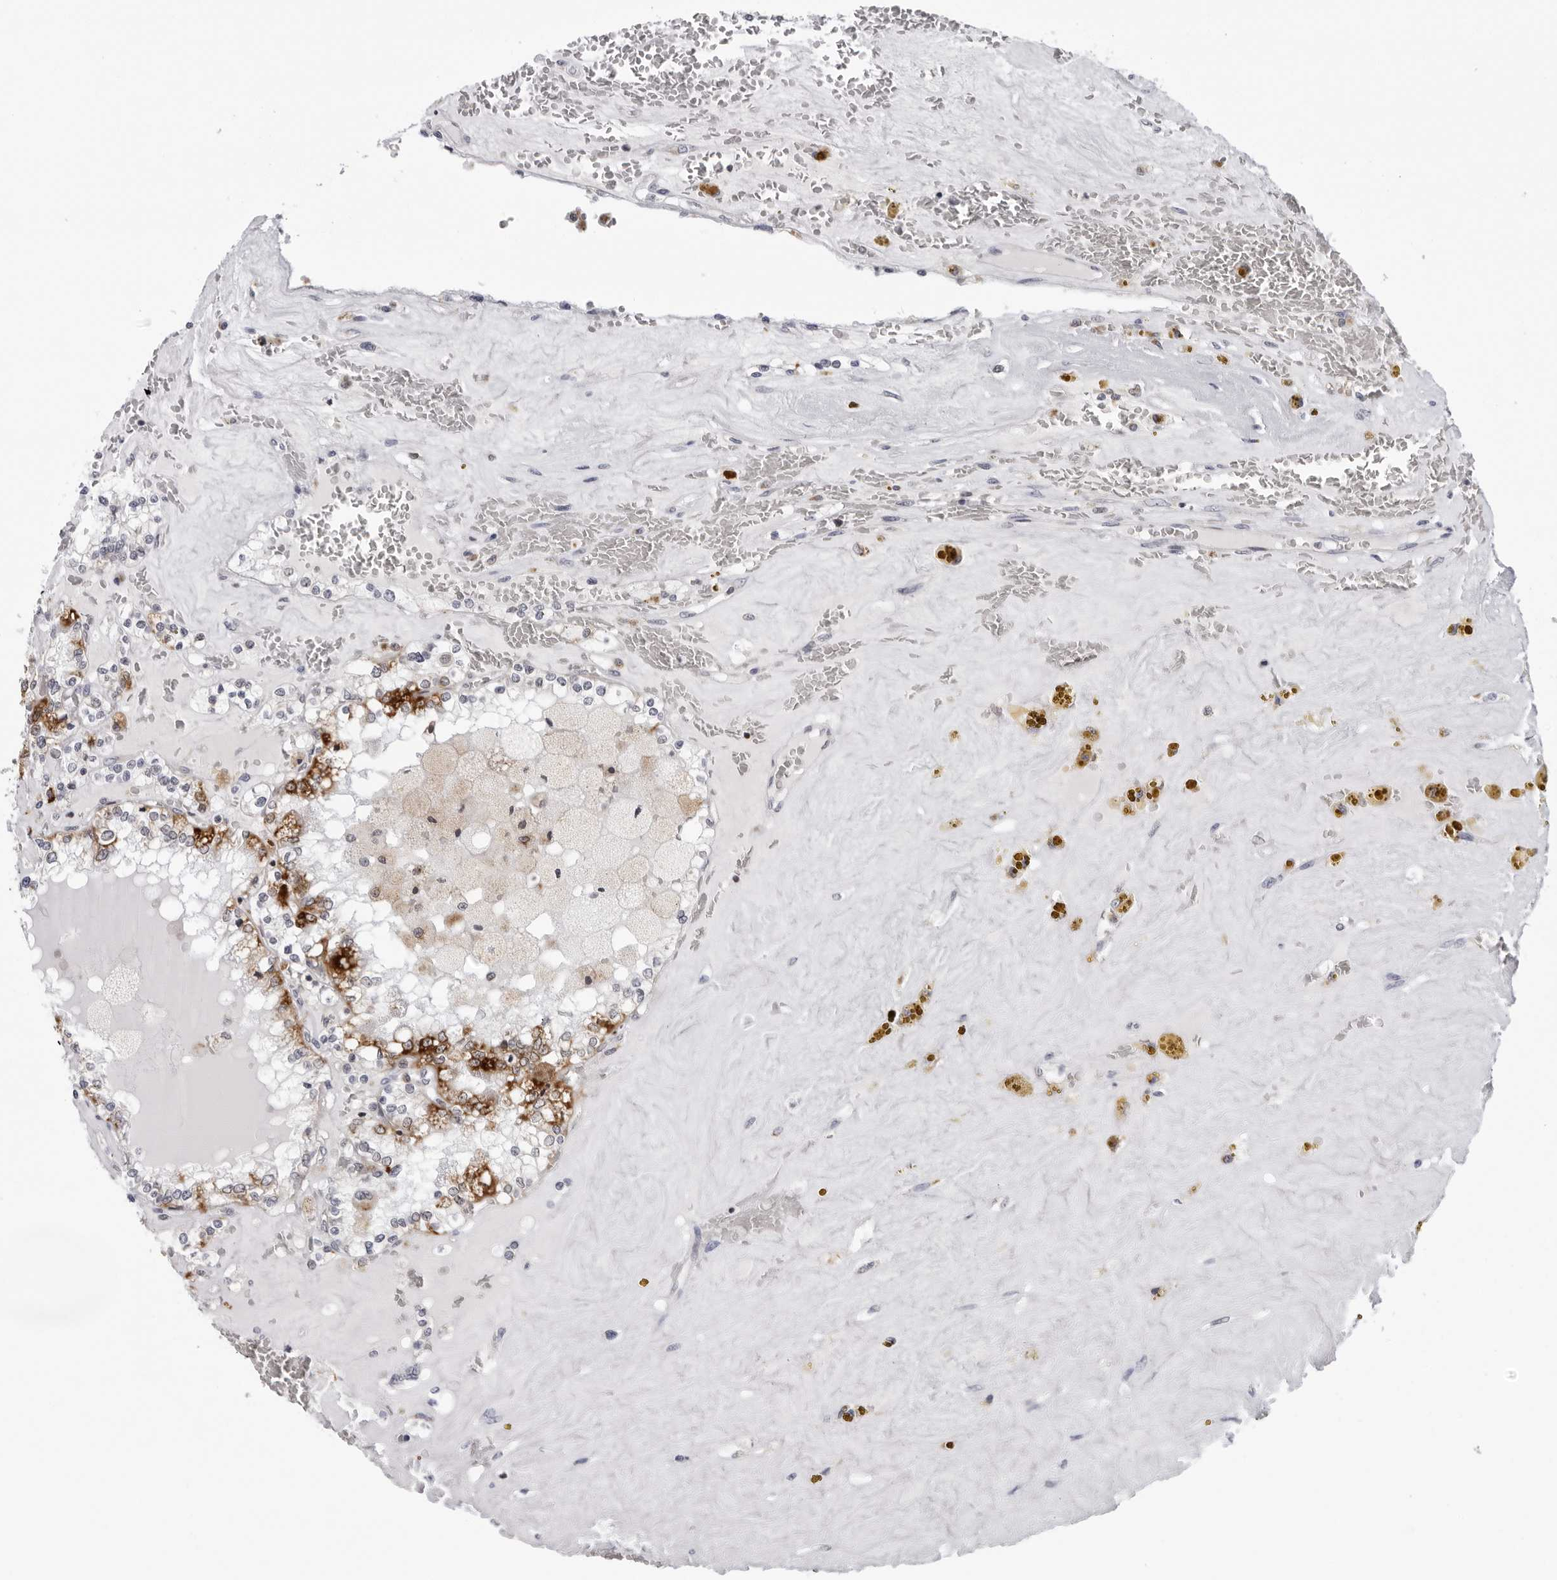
{"staining": {"intensity": "strong", "quantity": "25%-75%", "location": "cytoplasmic/membranous"}, "tissue": "renal cancer", "cell_type": "Tumor cells", "image_type": "cancer", "snomed": [{"axis": "morphology", "description": "Adenocarcinoma, NOS"}, {"axis": "topography", "description": "Kidney"}], "caption": "Immunohistochemical staining of adenocarcinoma (renal) displays high levels of strong cytoplasmic/membranous positivity in about 25%-75% of tumor cells.", "gene": "CPT2", "patient": {"sex": "female", "age": 56}}